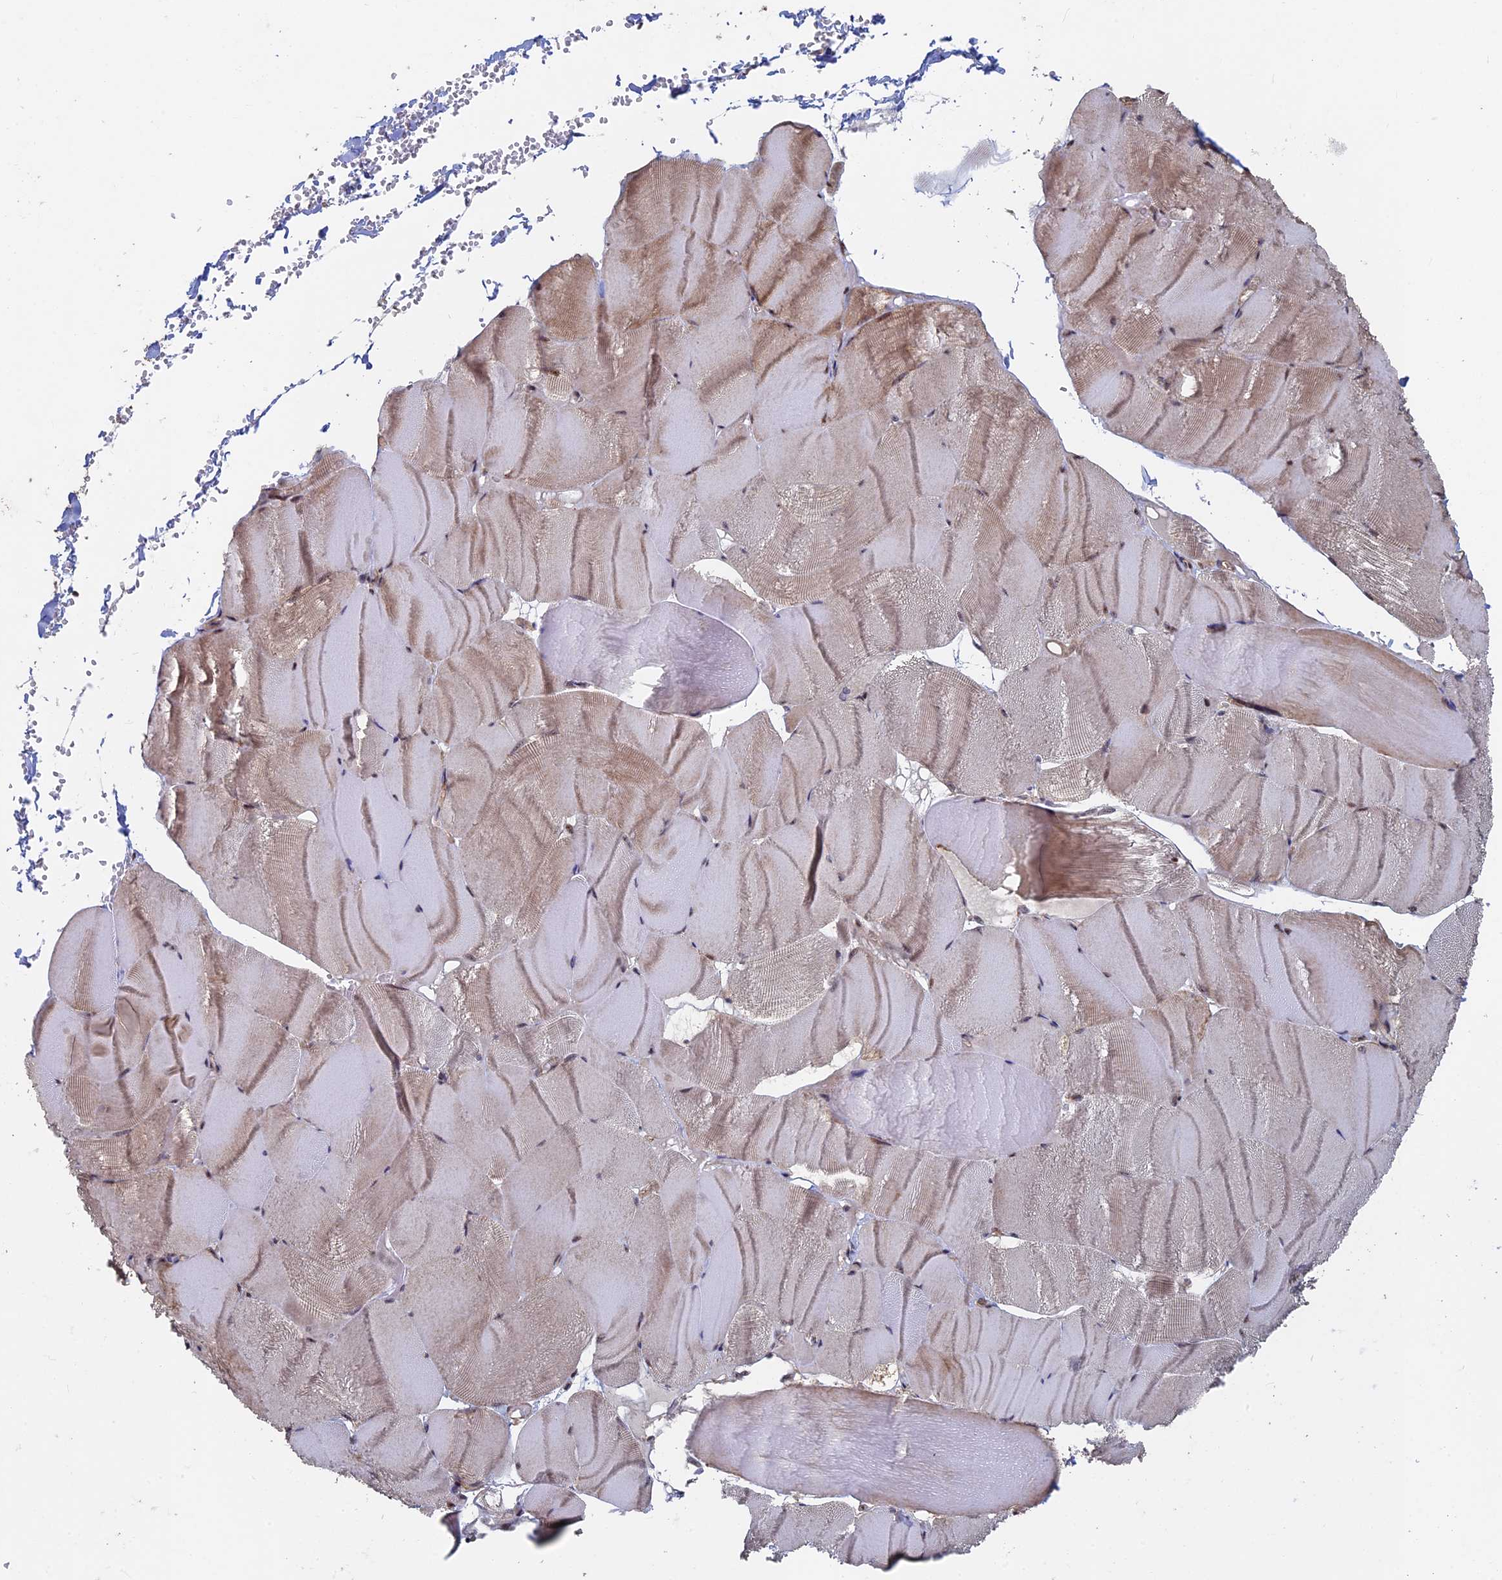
{"staining": {"intensity": "moderate", "quantity": "25%-75%", "location": "cytoplasmic/membranous"}, "tissue": "skeletal muscle", "cell_type": "Myocytes", "image_type": "normal", "snomed": [{"axis": "morphology", "description": "Normal tissue, NOS"}, {"axis": "morphology", "description": "Basal cell carcinoma"}, {"axis": "topography", "description": "Skeletal muscle"}], "caption": "Myocytes show moderate cytoplasmic/membranous staining in approximately 25%-75% of cells in unremarkable skeletal muscle. (Brightfield microscopy of DAB IHC at high magnification).", "gene": "KIAA1328", "patient": {"sex": "female", "age": 64}}